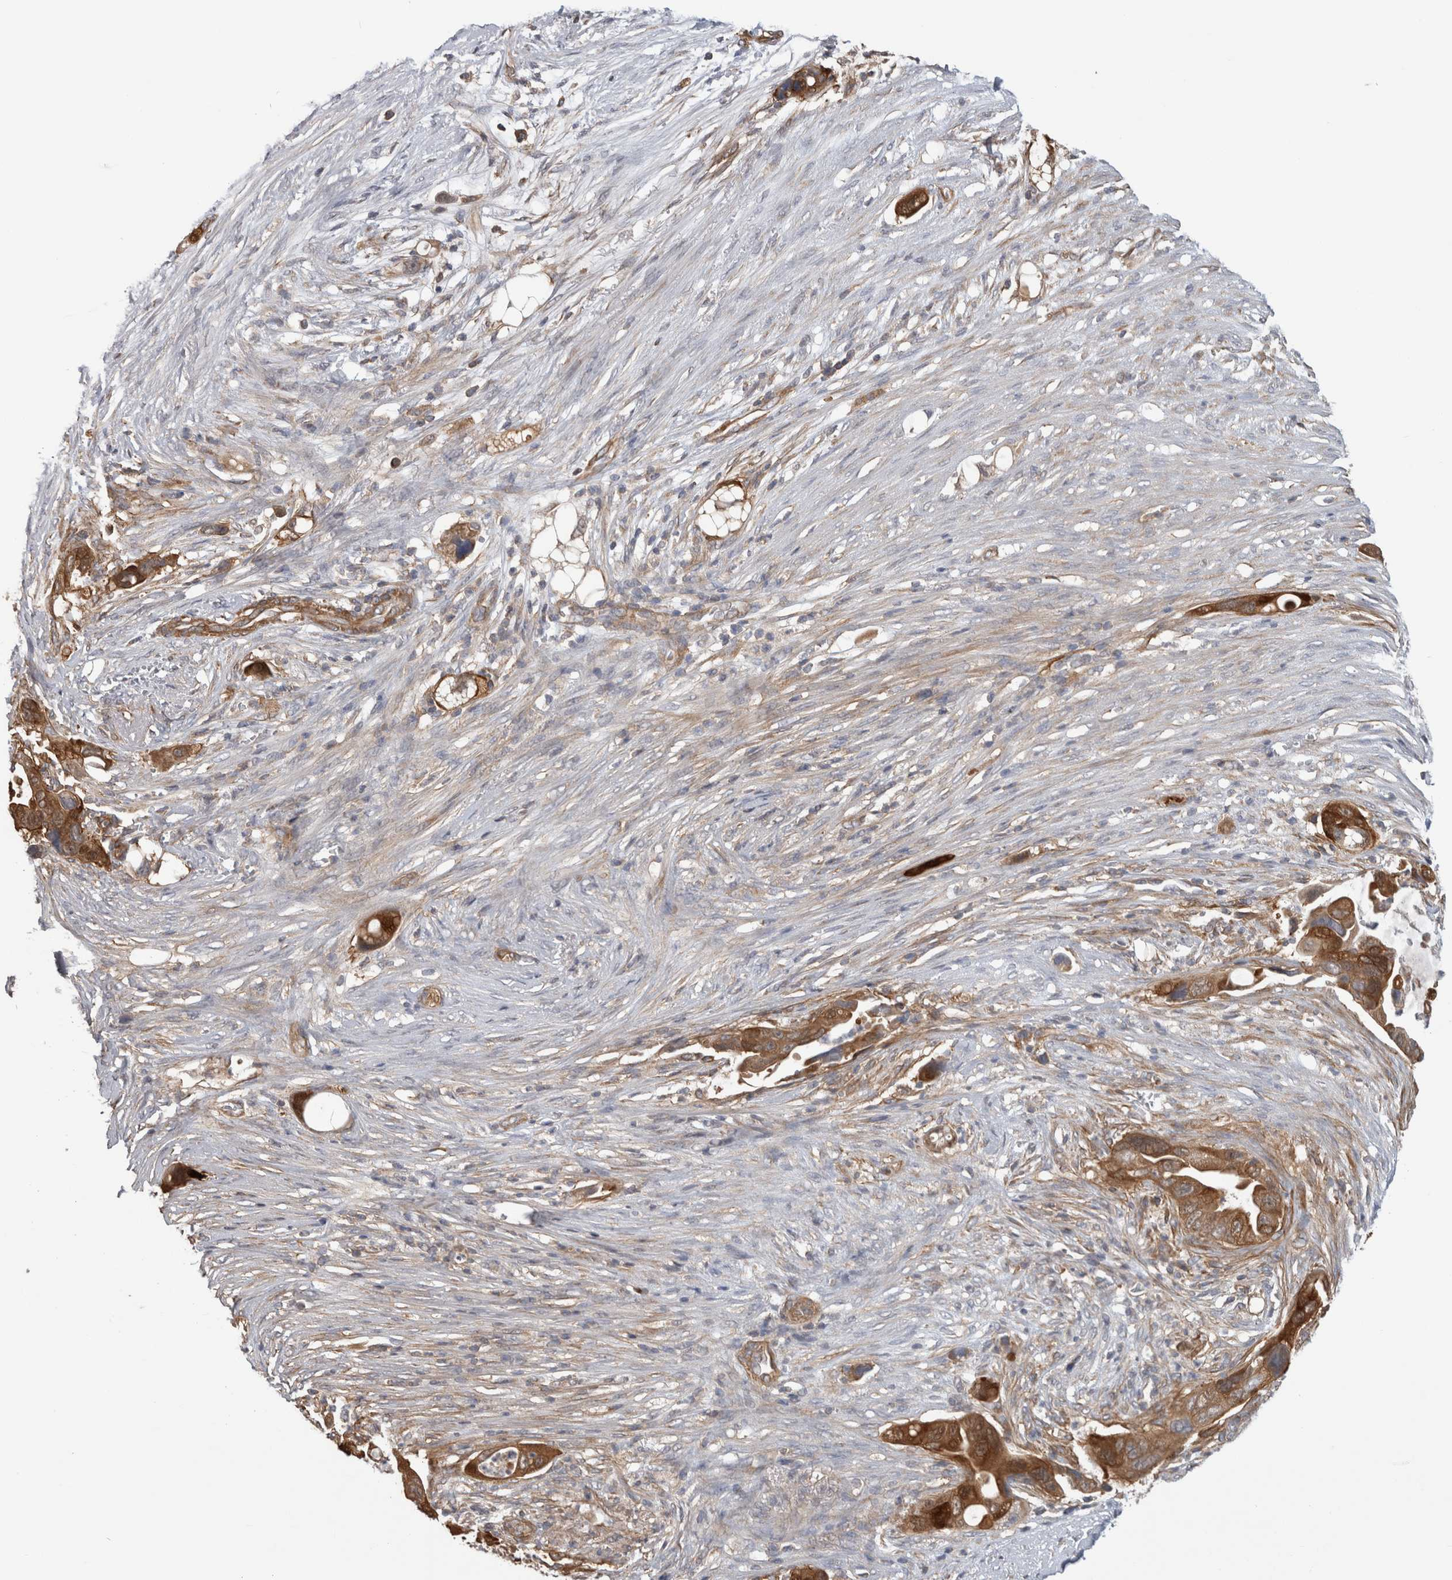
{"staining": {"intensity": "moderate", "quantity": ">75%", "location": "cytoplasmic/membranous,nuclear"}, "tissue": "pancreatic cancer", "cell_type": "Tumor cells", "image_type": "cancer", "snomed": [{"axis": "morphology", "description": "Adenocarcinoma, NOS"}, {"axis": "topography", "description": "Pancreas"}], "caption": "Protein staining of pancreatic cancer tissue reveals moderate cytoplasmic/membranous and nuclear staining in about >75% of tumor cells.", "gene": "SFXN2", "patient": {"sex": "female", "age": 72}}